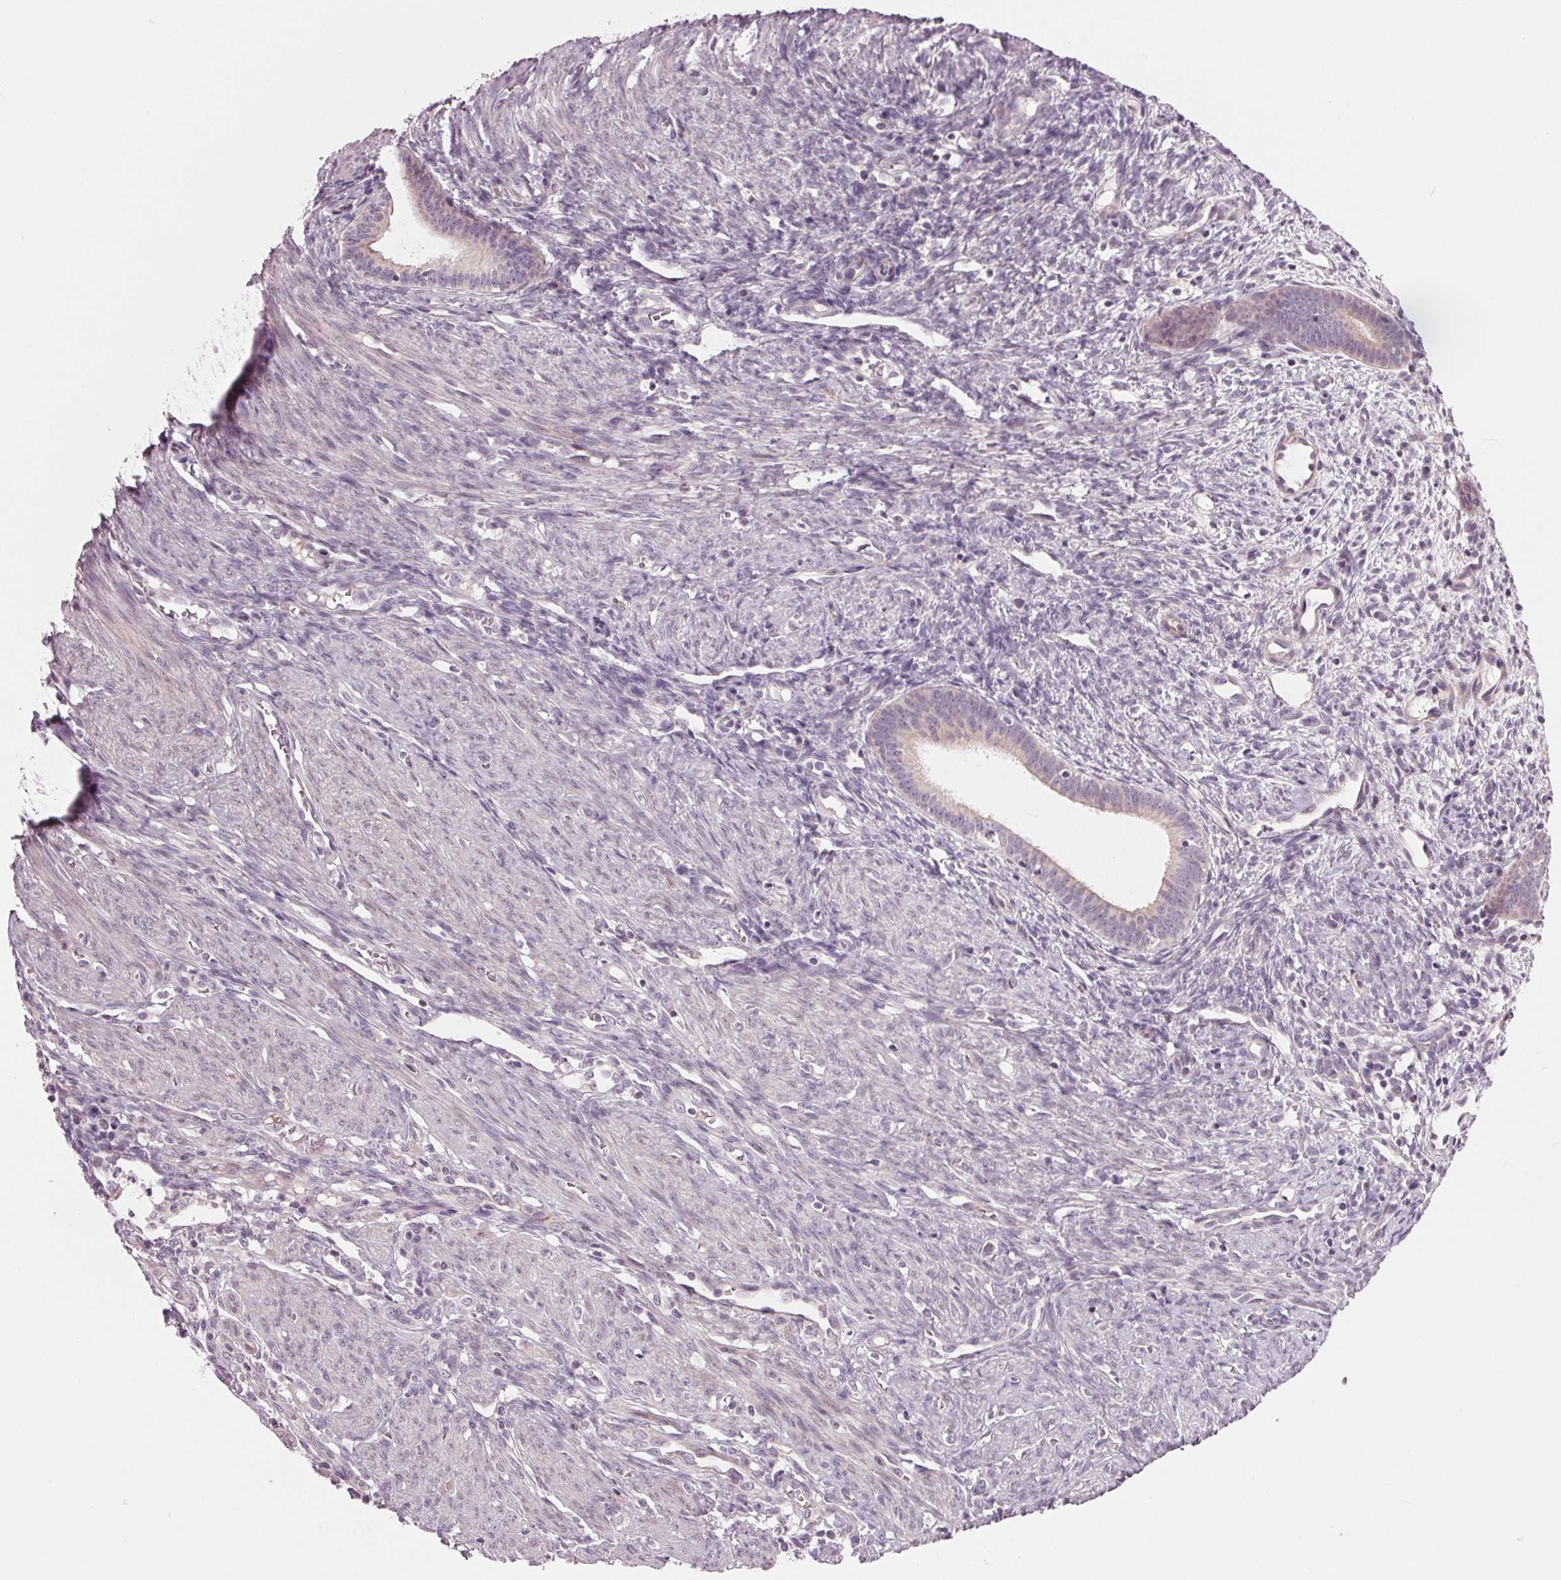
{"staining": {"intensity": "negative", "quantity": "none", "location": "none"}, "tissue": "endometrial cancer", "cell_type": "Tumor cells", "image_type": "cancer", "snomed": [{"axis": "morphology", "description": "Adenocarcinoma, NOS"}, {"axis": "topography", "description": "Endometrium"}], "caption": "A micrograph of endometrial adenocarcinoma stained for a protein displays no brown staining in tumor cells.", "gene": "ZNF605", "patient": {"sex": "female", "age": 51}}